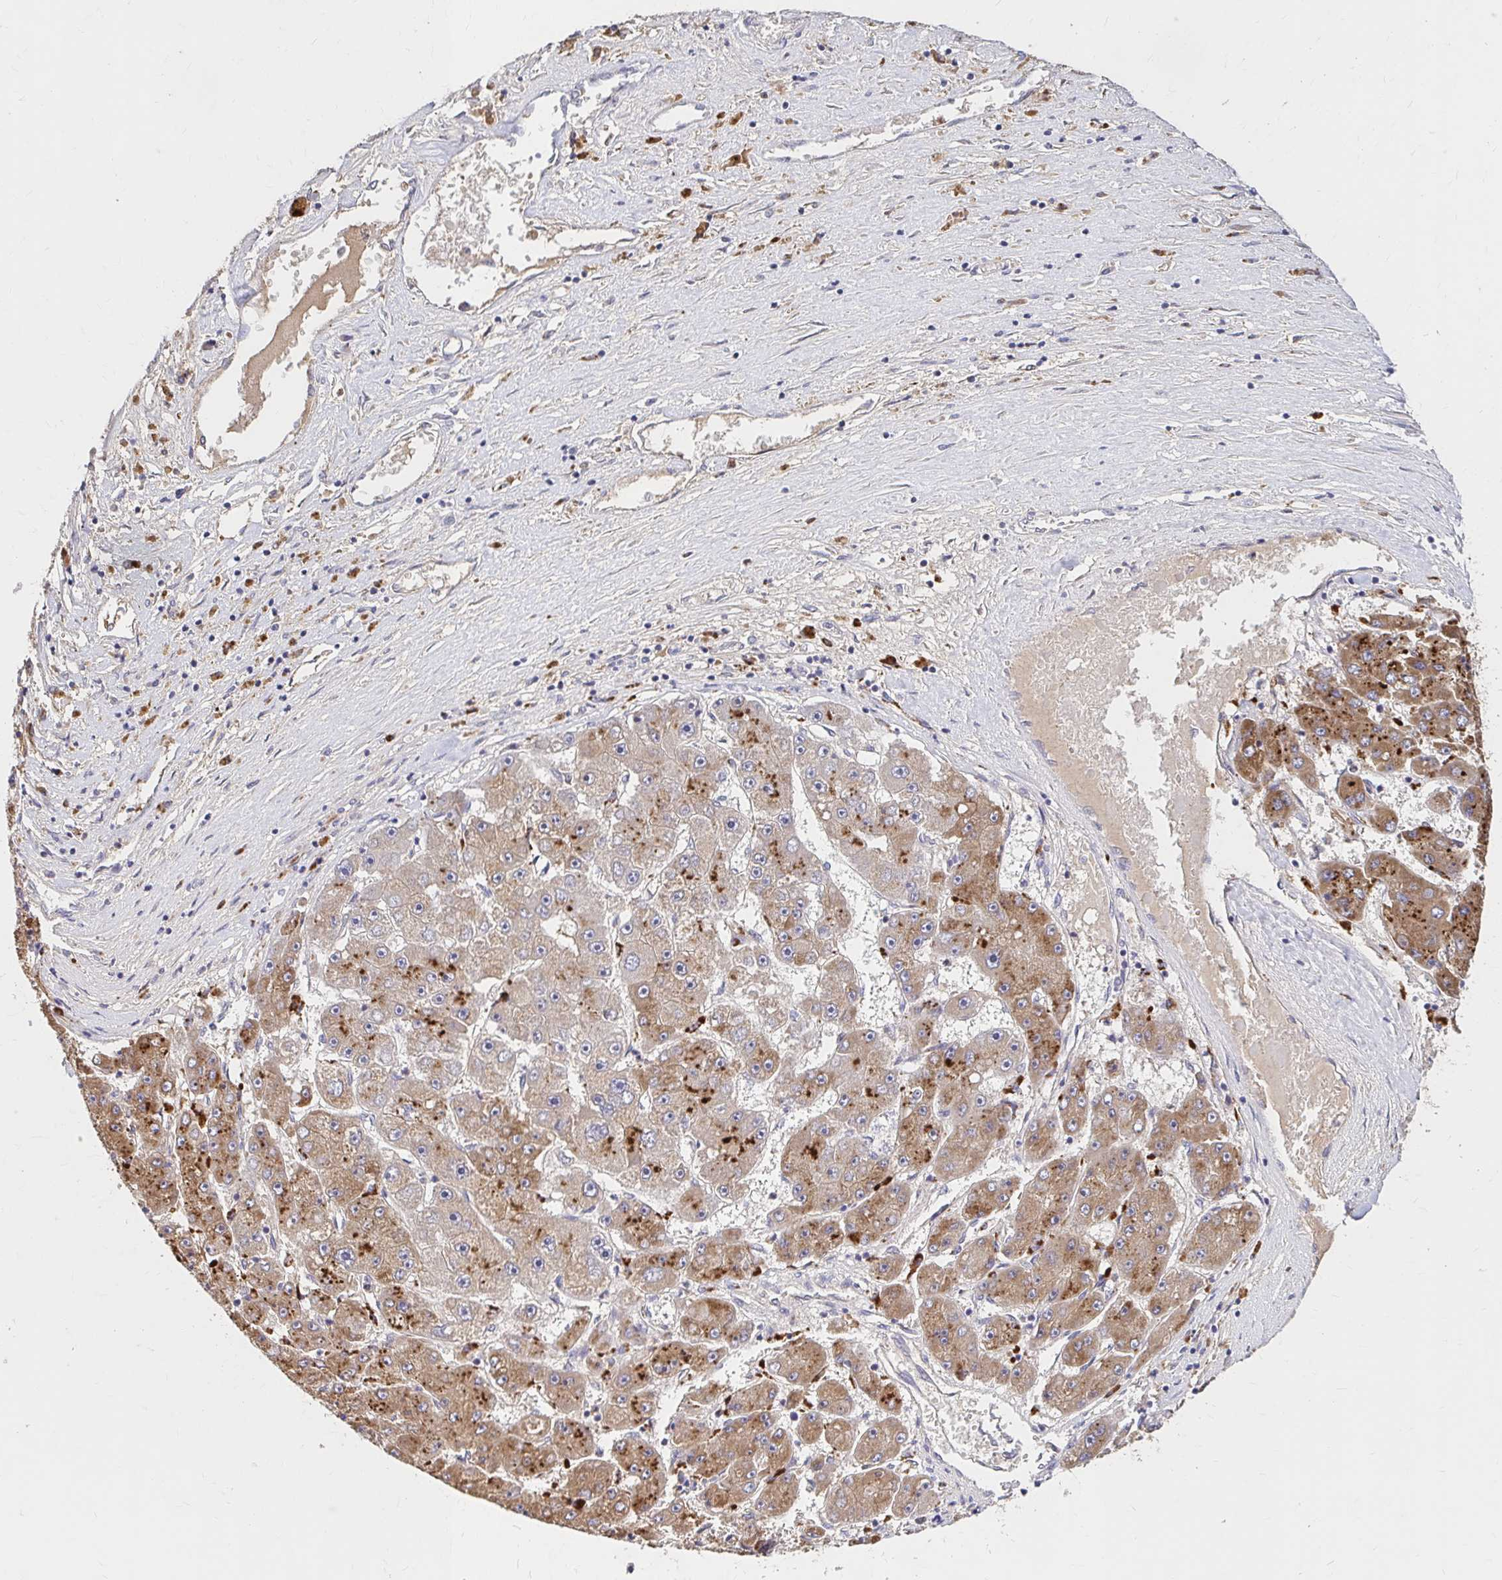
{"staining": {"intensity": "moderate", "quantity": ">75%", "location": "cytoplasmic/membranous"}, "tissue": "liver cancer", "cell_type": "Tumor cells", "image_type": "cancer", "snomed": [{"axis": "morphology", "description": "Carcinoma, Hepatocellular, NOS"}, {"axis": "topography", "description": "Liver"}], "caption": "IHC image of human liver cancer stained for a protein (brown), which reveals medium levels of moderate cytoplasmic/membranous staining in approximately >75% of tumor cells.", "gene": "HMGCS2", "patient": {"sex": "female", "age": 61}}